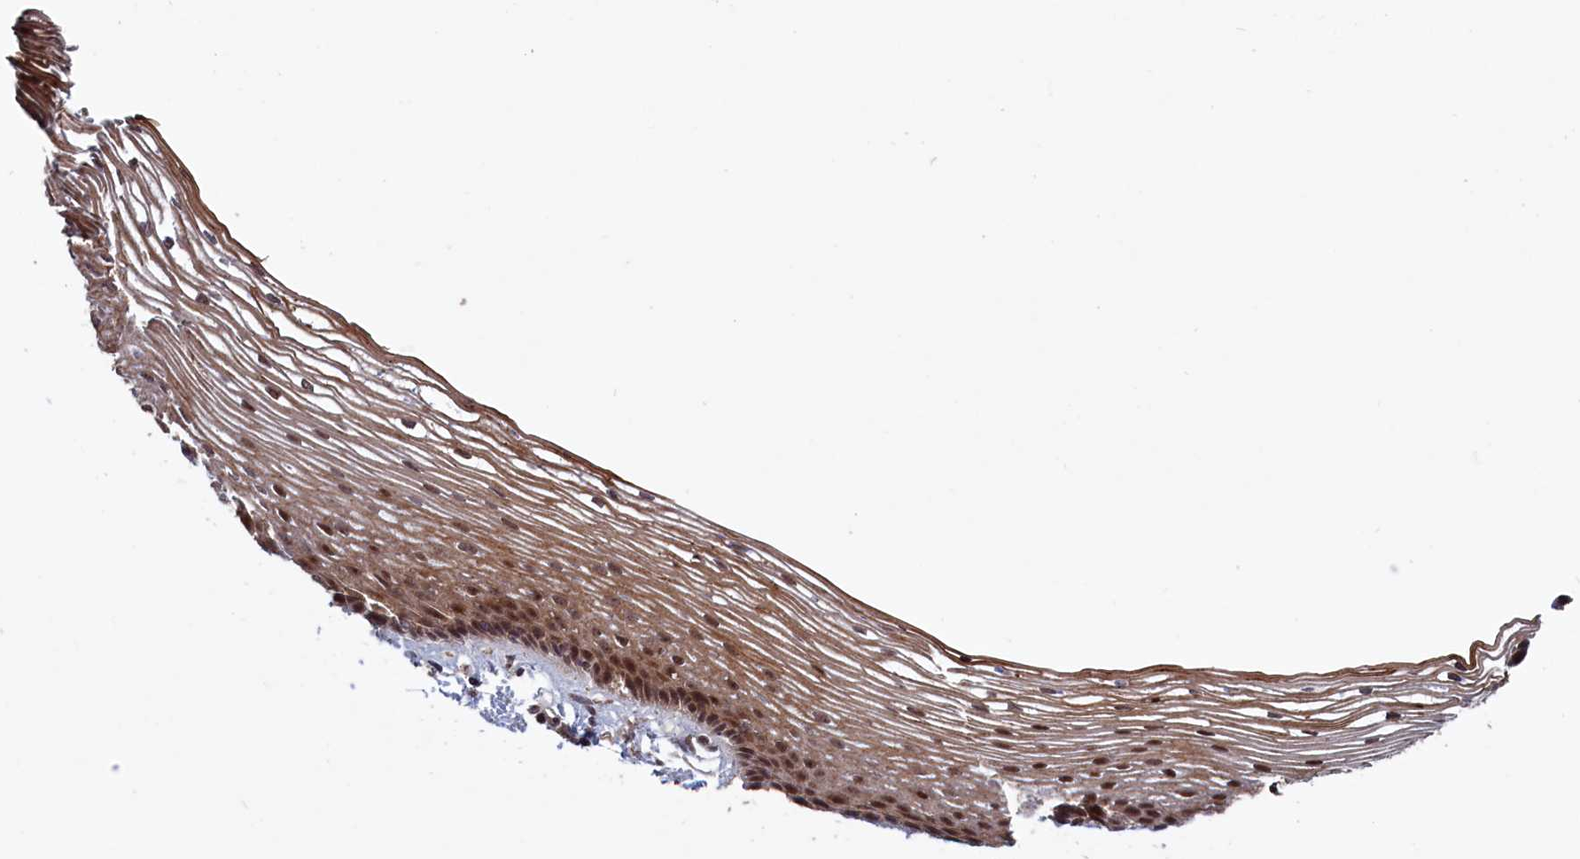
{"staining": {"intensity": "moderate", "quantity": ">75%", "location": "cytoplasmic/membranous,nuclear"}, "tissue": "vagina", "cell_type": "Squamous epithelial cells", "image_type": "normal", "snomed": [{"axis": "morphology", "description": "Normal tissue, NOS"}, {"axis": "topography", "description": "Vagina"}], "caption": "Vagina was stained to show a protein in brown. There is medium levels of moderate cytoplasmic/membranous,nuclear staining in approximately >75% of squamous epithelial cells.", "gene": "LSG1", "patient": {"sex": "female", "age": 46}}